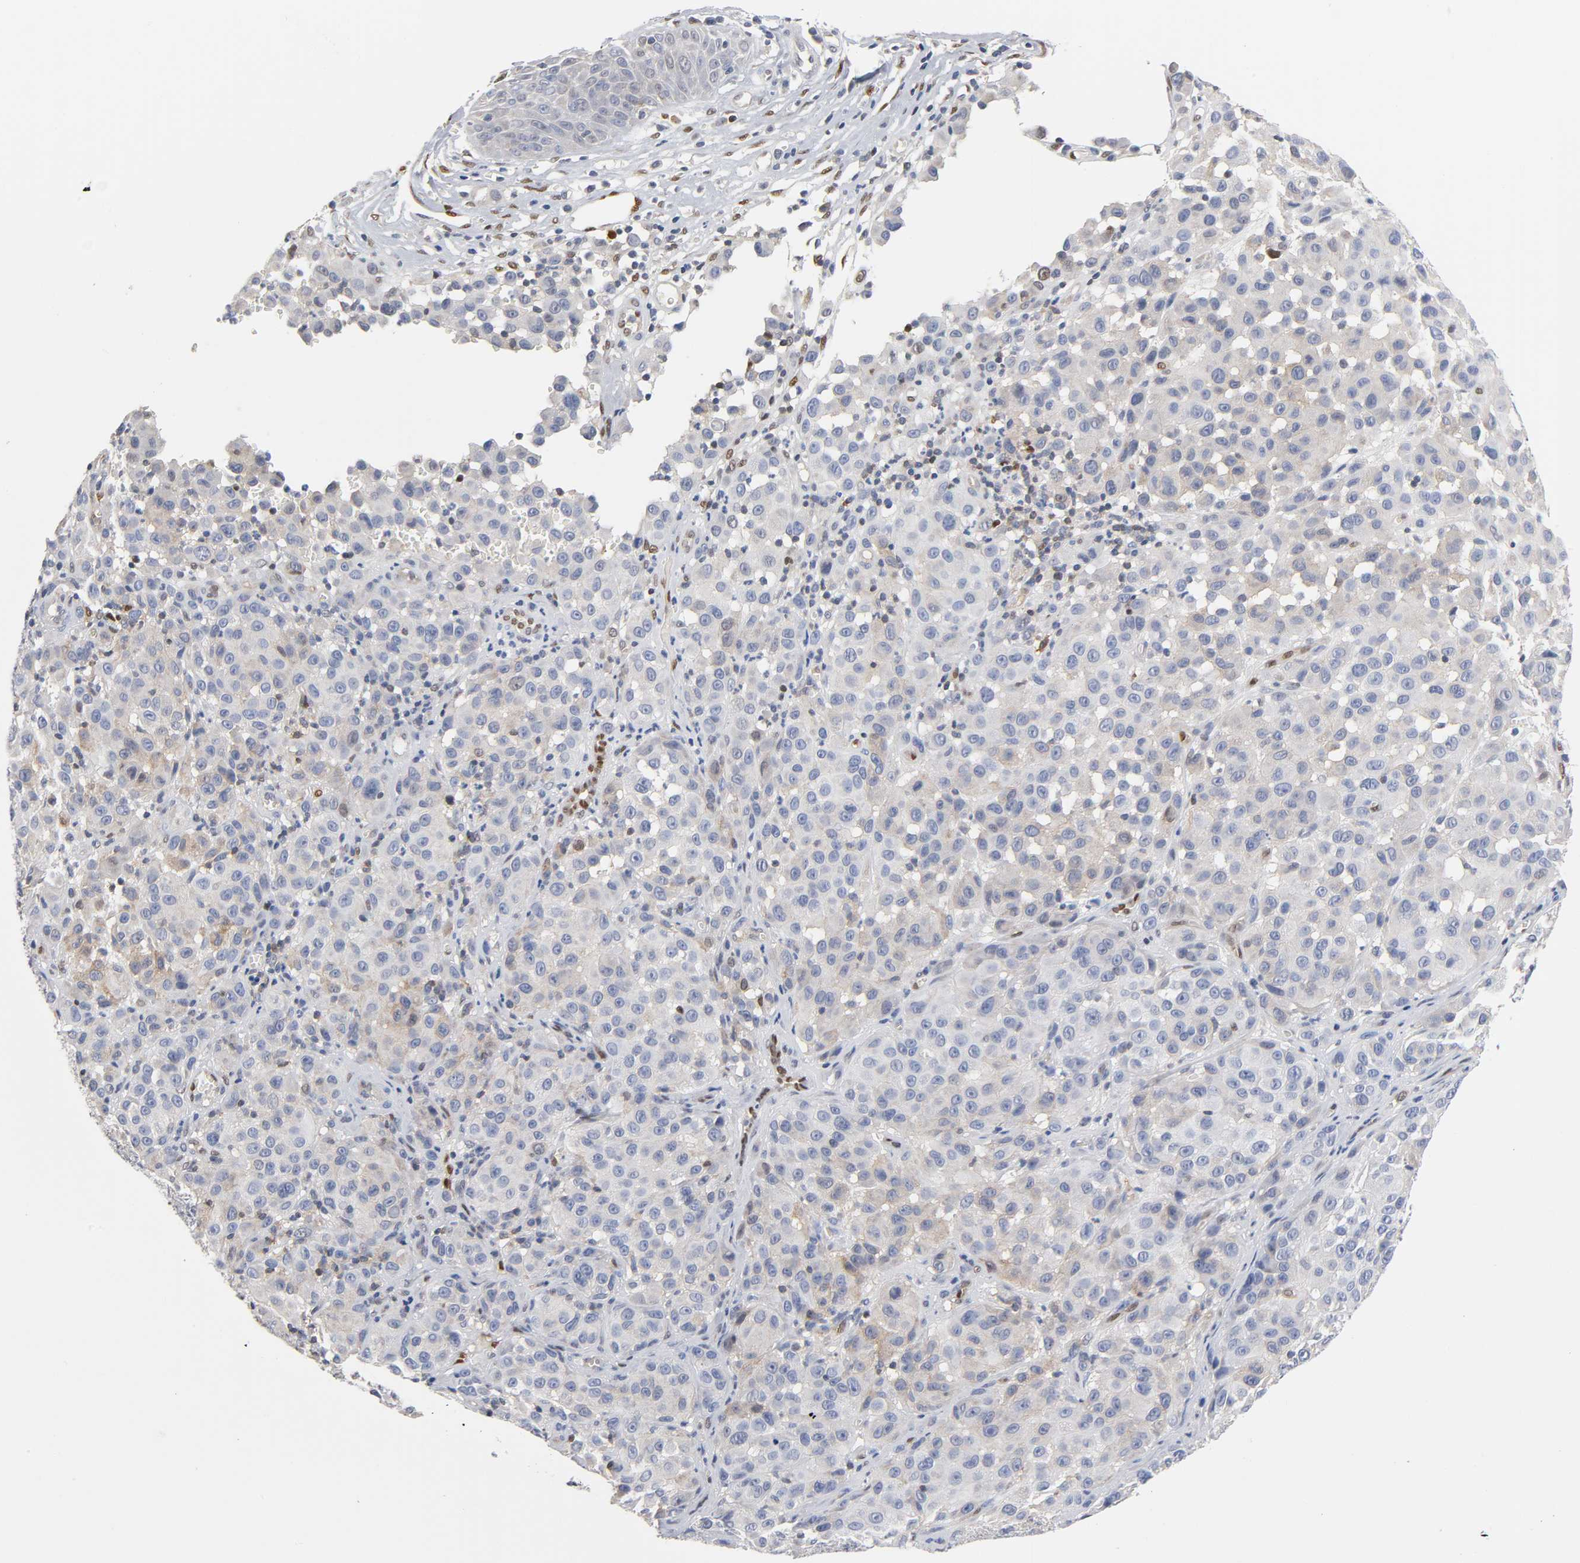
{"staining": {"intensity": "weak", "quantity": "<25%", "location": "cytoplasmic/membranous"}, "tissue": "melanoma", "cell_type": "Tumor cells", "image_type": "cancer", "snomed": [{"axis": "morphology", "description": "Malignant melanoma, NOS"}, {"axis": "topography", "description": "Skin"}], "caption": "Tumor cells show no significant staining in melanoma.", "gene": "NFATC1", "patient": {"sex": "female", "age": 21}}